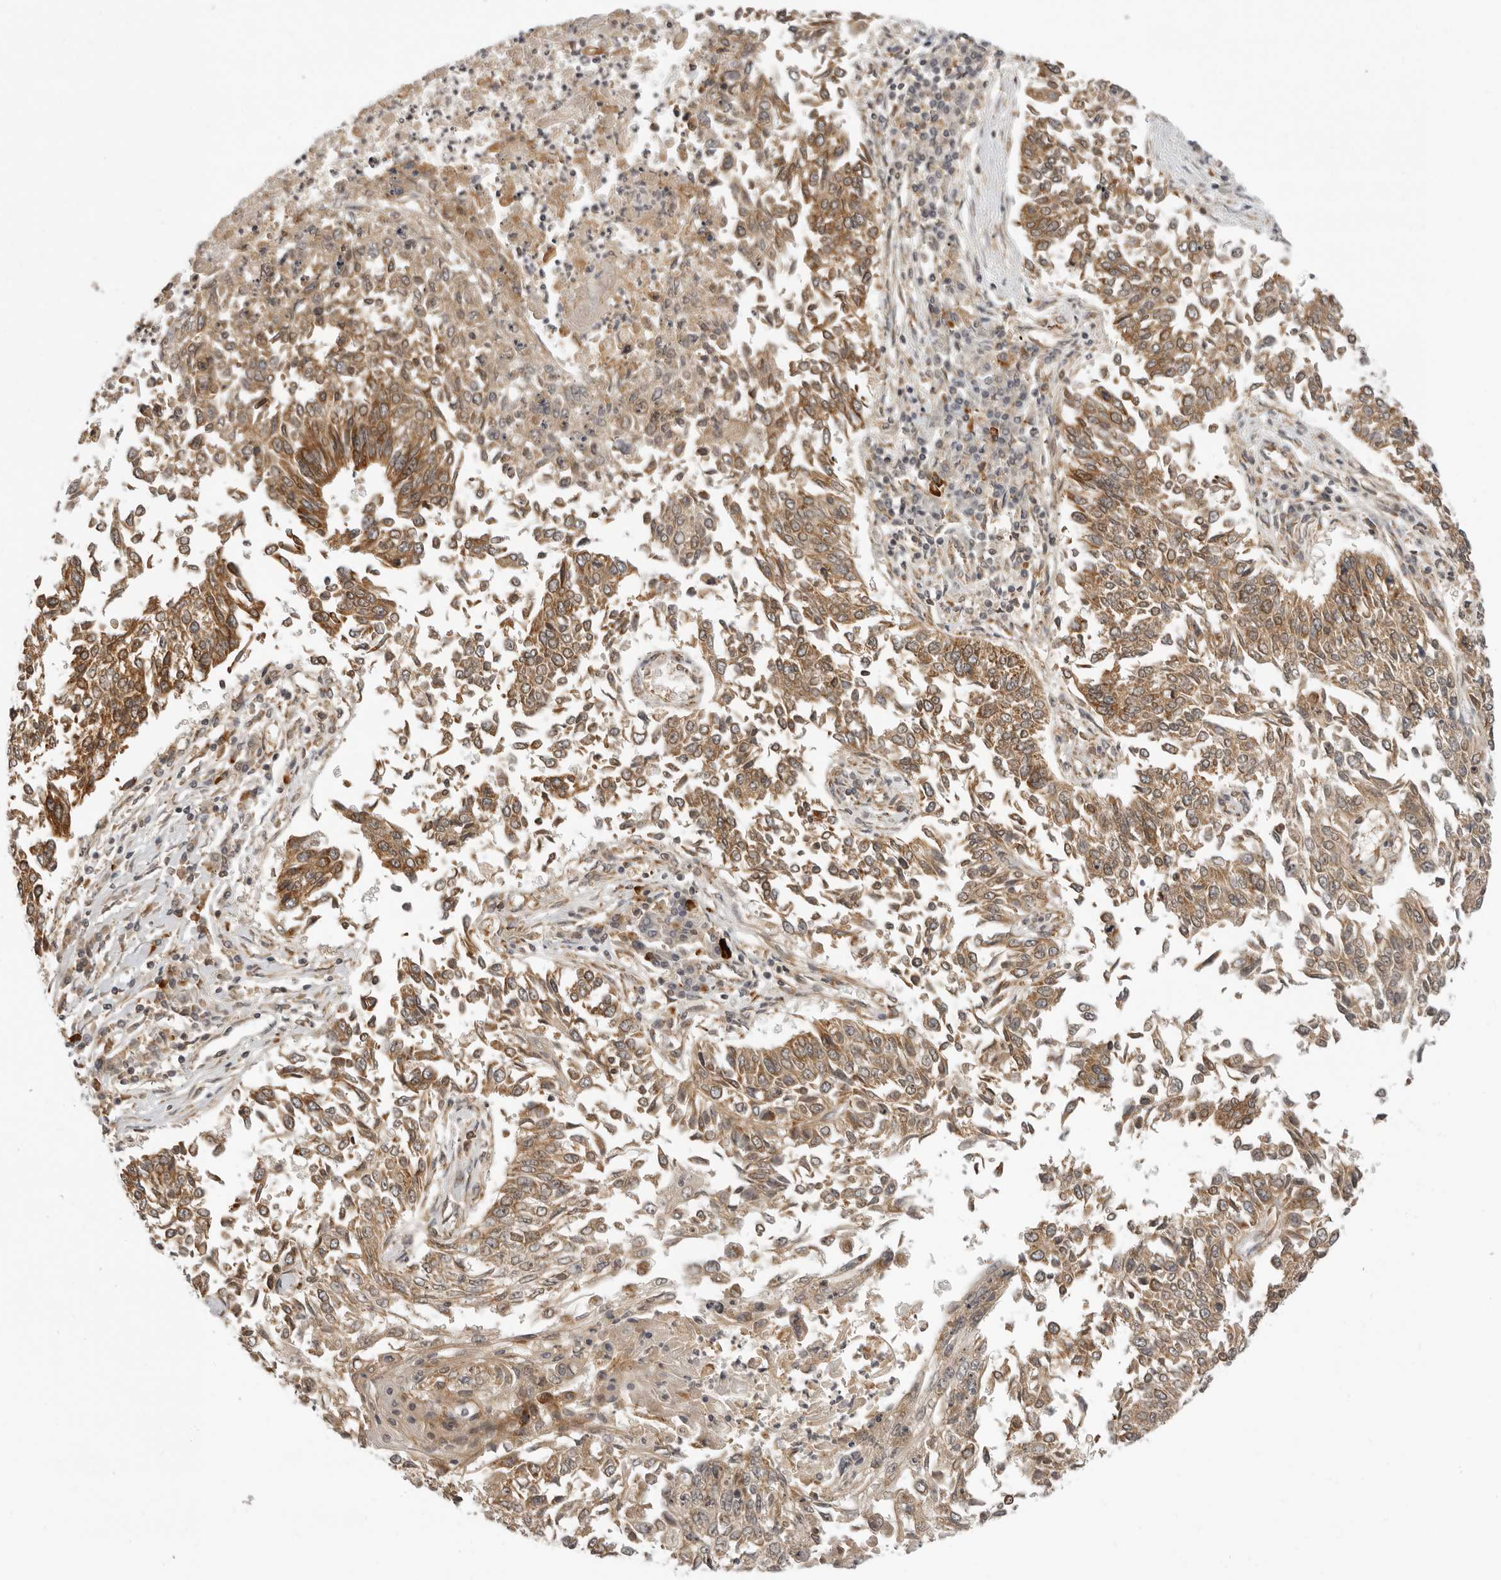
{"staining": {"intensity": "moderate", "quantity": ">75%", "location": "cytoplasmic/membranous"}, "tissue": "lung cancer", "cell_type": "Tumor cells", "image_type": "cancer", "snomed": [{"axis": "morphology", "description": "Normal tissue, NOS"}, {"axis": "morphology", "description": "Squamous cell carcinoma, NOS"}, {"axis": "topography", "description": "Cartilage tissue"}, {"axis": "topography", "description": "Bronchus"}, {"axis": "topography", "description": "Lung"}, {"axis": "topography", "description": "Peripheral nerve tissue"}], "caption": "A medium amount of moderate cytoplasmic/membranous staining is seen in approximately >75% of tumor cells in lung cancer tissue.", "gene": "PRRC2A", "patient": {"sex": "female", "age": 49}}